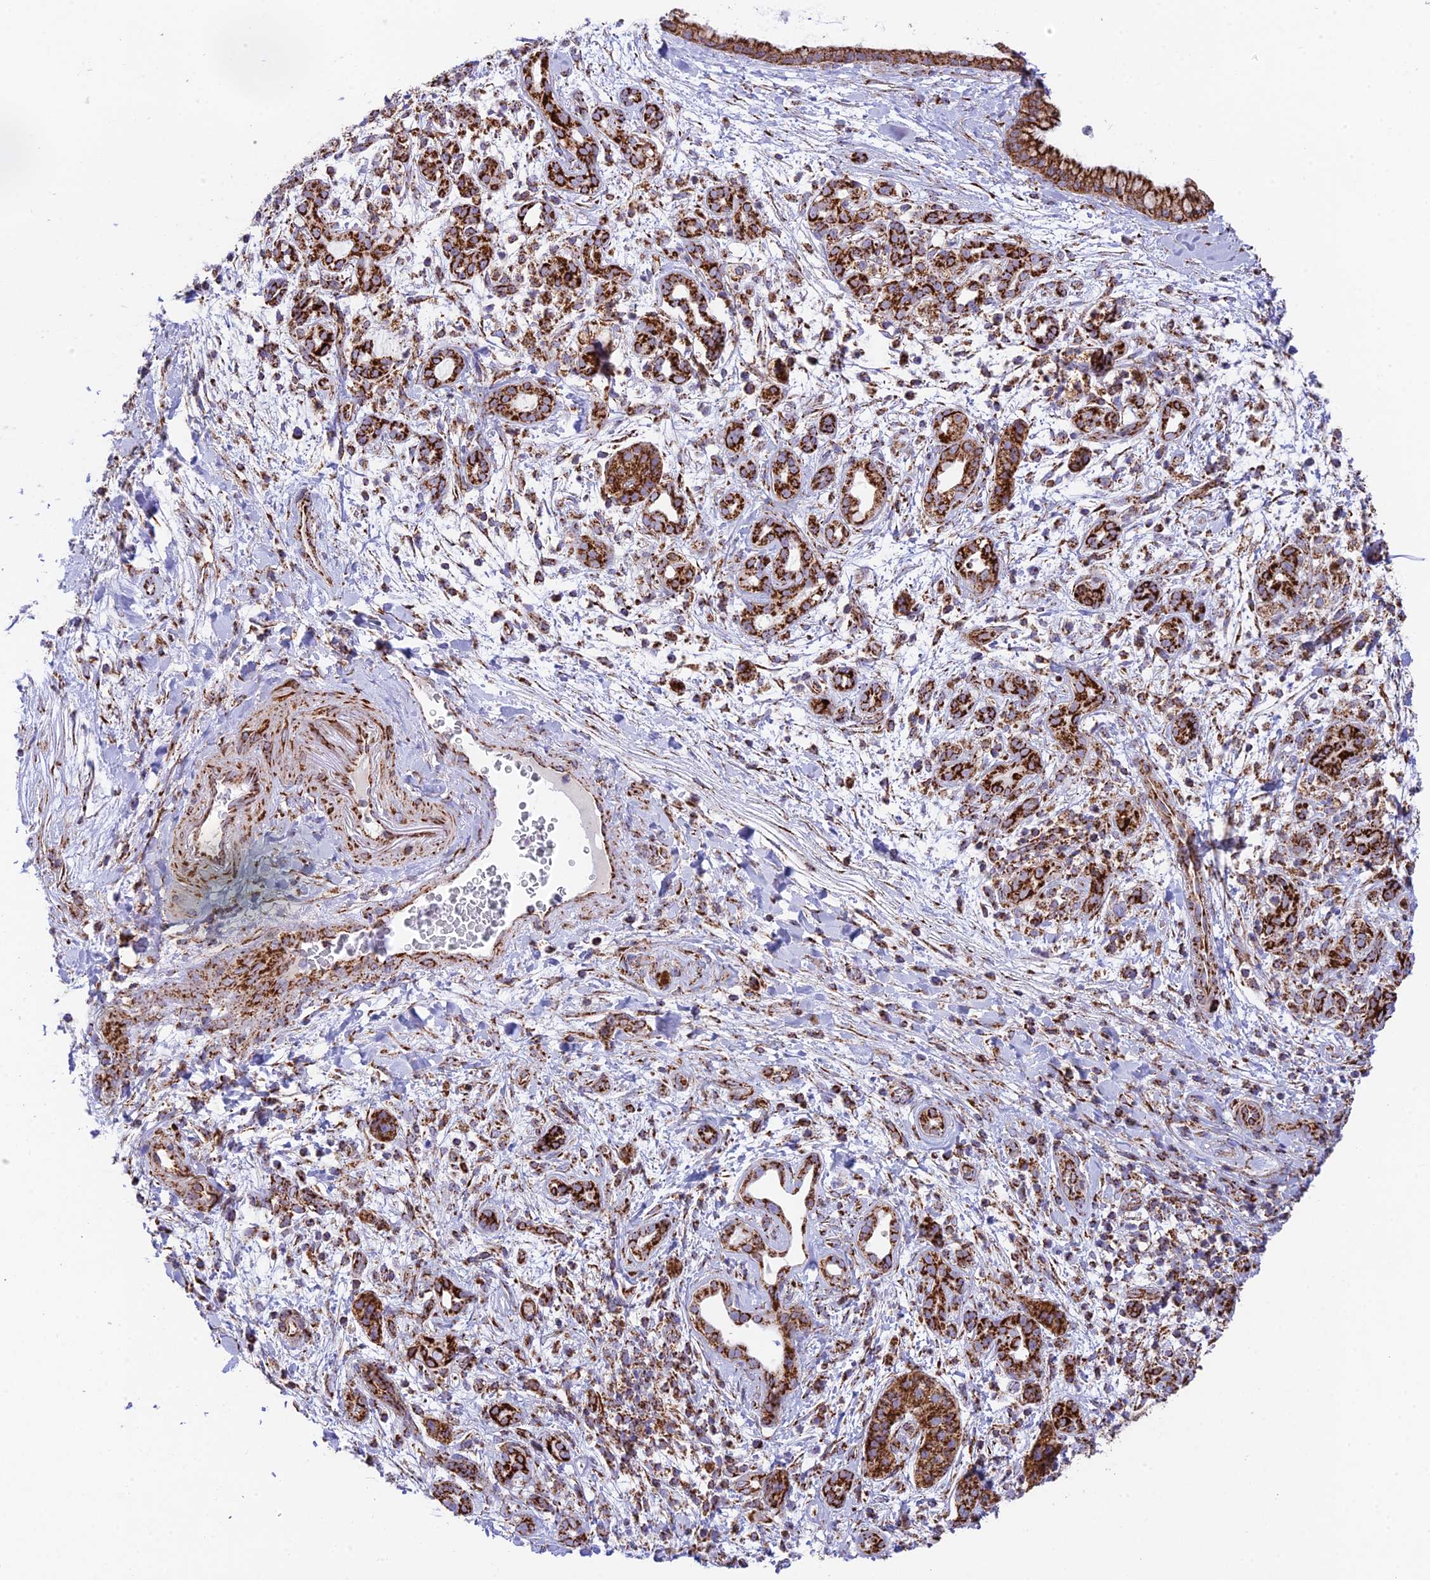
{"staining": {"intensity": "strong", "quantity": ">75%", "location": "cytoplasmic/membranous"}, "tissue": "pancreatic cancer", "cell_type": "Tumor cells", "image_type": "cancer", "snomed": [{"axis": "morphology", "description": "Adenocarcinoma, NOS"}, {"axis": "topography", "description": "Pancreas"}], "caption": "Pancreatic cancer stained with a brown dye reveals strong cytoplasmic/membranous positive positivity in approximately >75% of tumor cells.", "gene": "CHCHD3", "patient": {"sex": "female", "age": 78}}